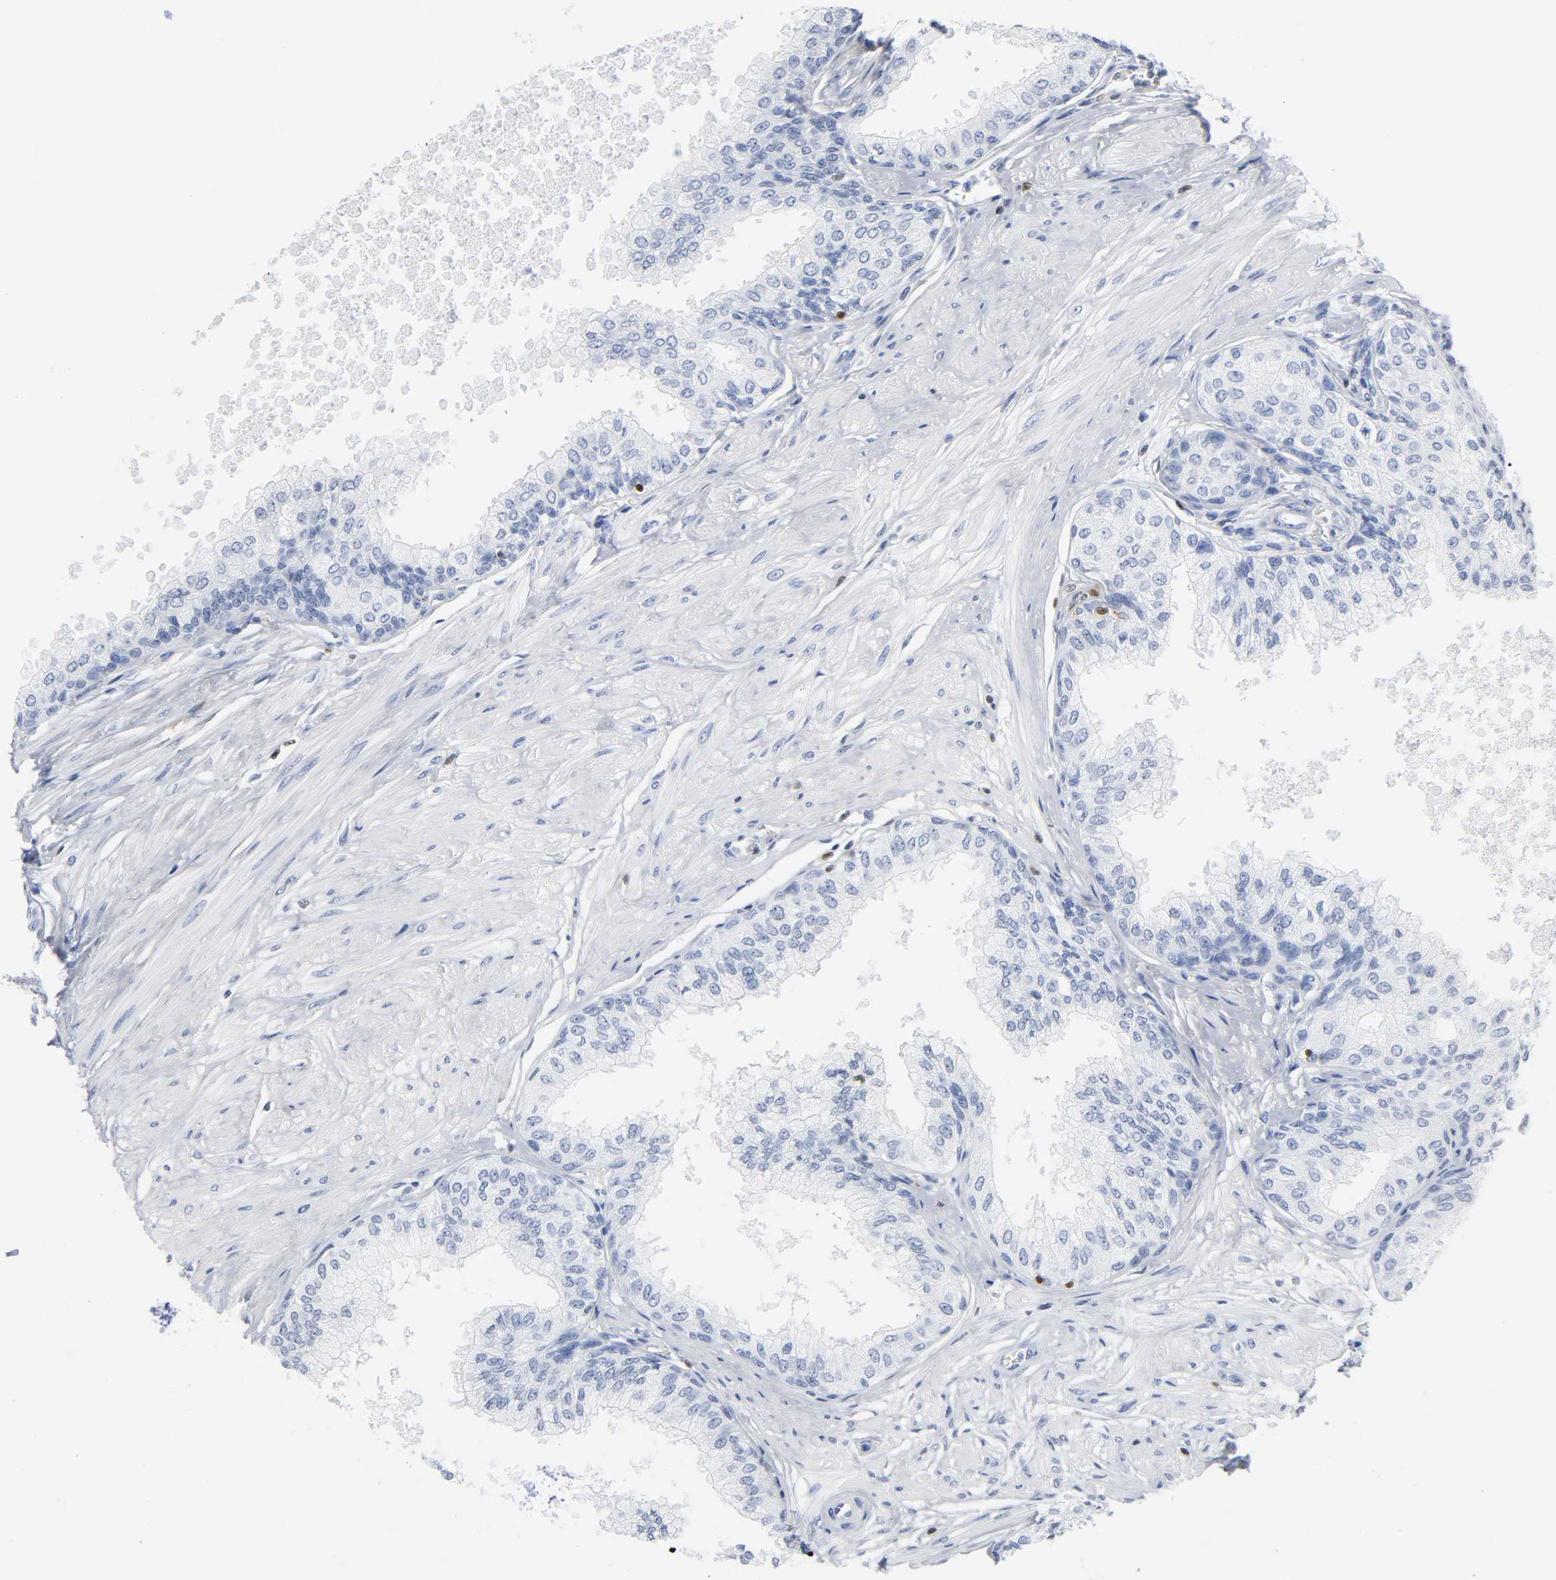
{"staining": {"intensity": "negative", "quantity": "none", "location": "none"}, "tissue": "prostate", "cell_type": "Glandular cells", "image_type": "normal", "snomed": [{"axis": "morphology", "description": "Normal tissue, NOS"}, {"axis": "topography", "description": "Prostate"}, {"axis": "topography", "description": "Seminal veicle"}], "caption": "DAB (3,3'-diaminobenzidine) immunohistochemical staining of benign prostate reveals no significant expression in glandular cells. (DAB IHC with hematoxylin counter stain).", "gene": "DOK2", "patient": {"sex": "male", "age": 60}}